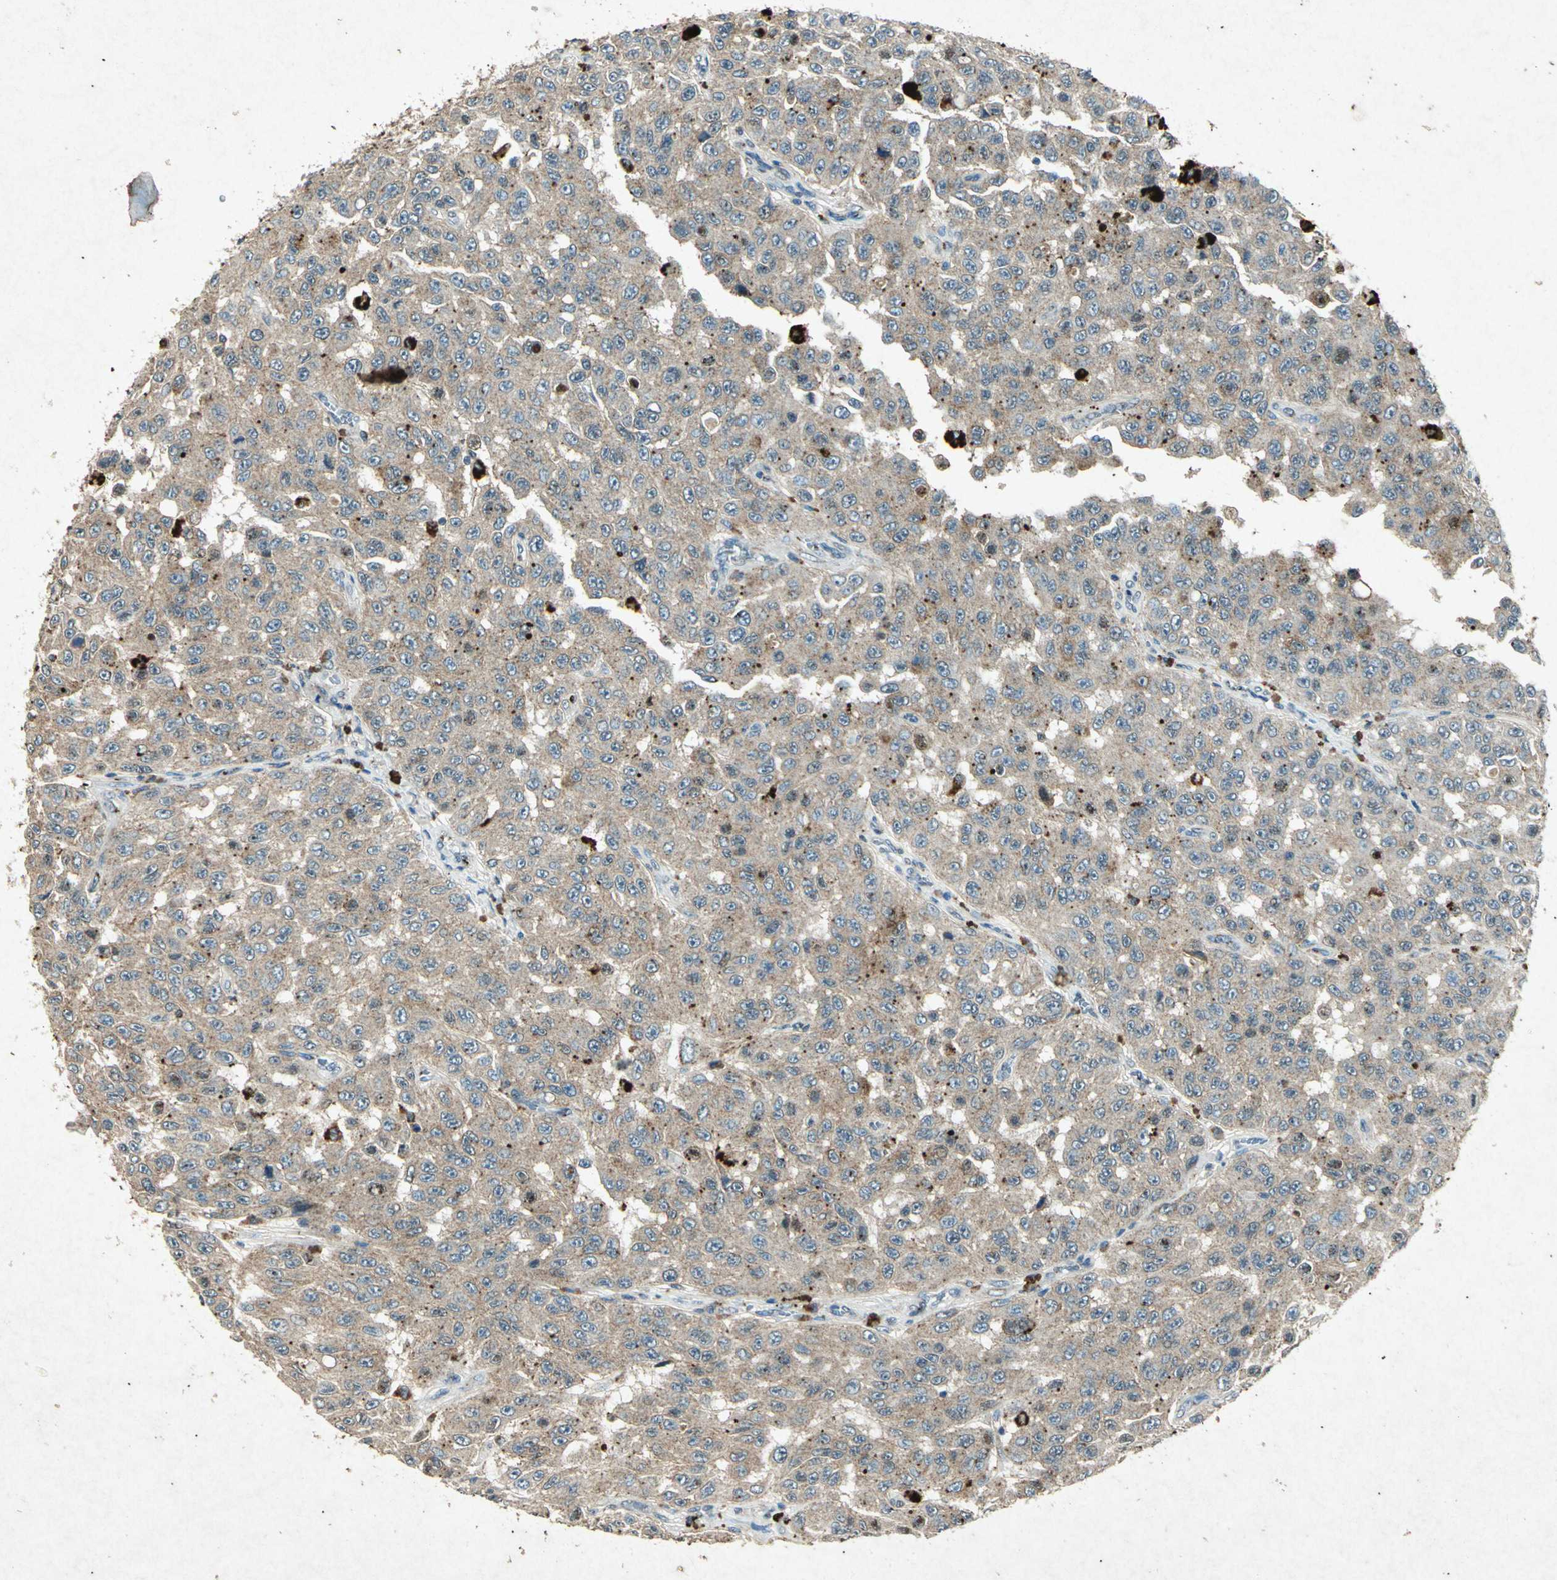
{"staining": {"intensity": "weak", "quantity": ">75%", "location": "cytoplasmic/membranous"}, "tissue": "melanoma", "cell_type": "Tumor cells", "image_type": "cancer", "snomed": [{"axis": "morphology", "description": "Malignant melanoma, NOS"}, {"axis": "topography", "description": "Skin"}], "caption": "The immunohistochemical stain highlights weak cytoplasmic/membranous expression in tumor cells of melanoma tissue.", "gene": "PSEN1", "patient": {"sex": "male", "age": 30}}